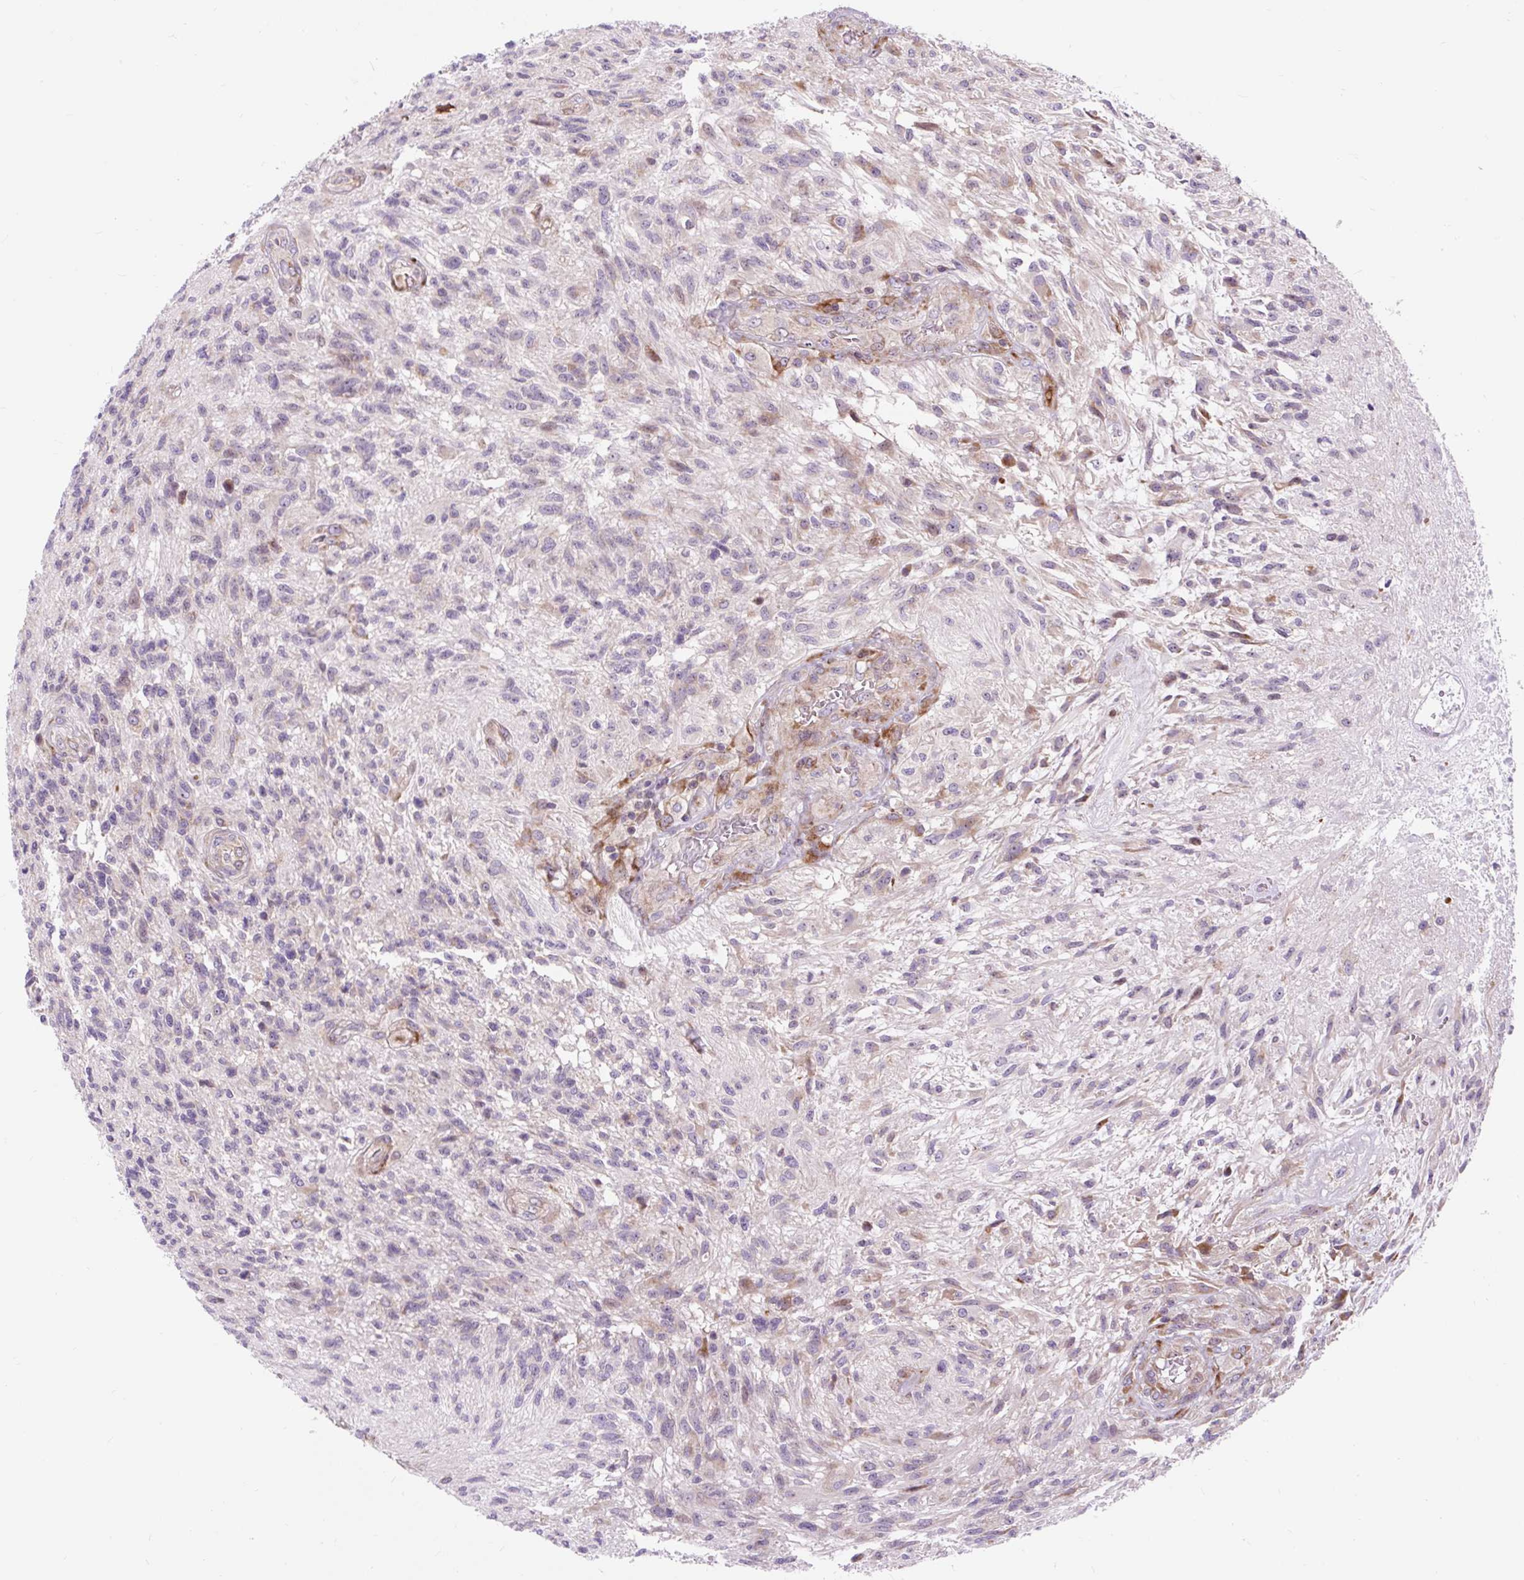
{"staining": {"intensity": "negative", "quantity": "none", "location": "none"}, "tissue": "glioma", "cell_type": "Tumor cells", "image_type": "cancer", "snomed": [{"axis": "morphology", "description": "Glioma, malignant, High grade"}, {"axis": "topography", "description": "Brain"}], "caption": "An image of human malignant glioma (high-grade) is negative for staining in tumor cells.", "gene": "CISD3", "patient": {"sex": "male", "age": 56}}